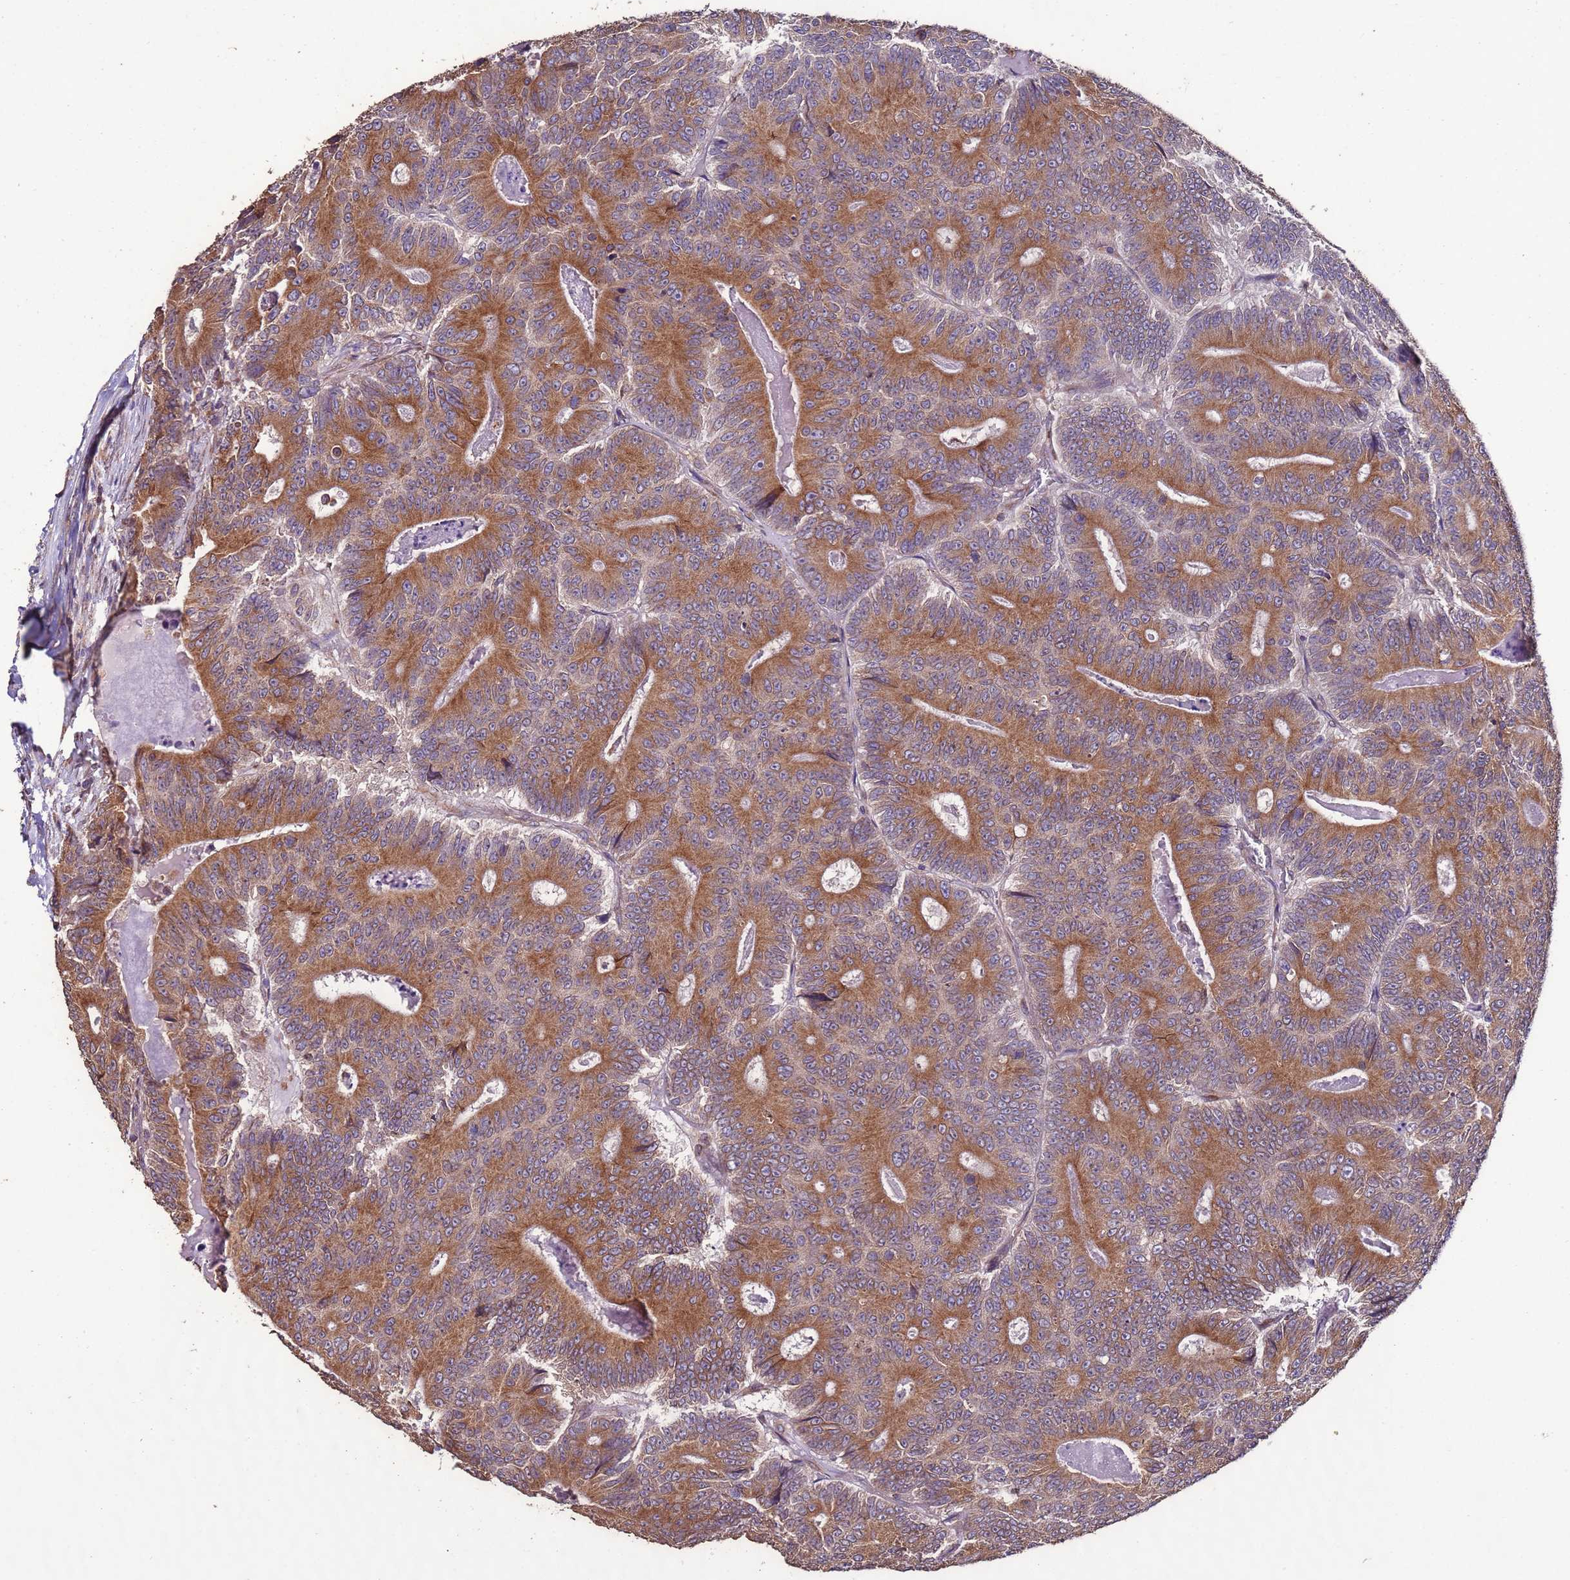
{"staining": {"intensity": "moderate", "quantity": ">75%", "location": "cytoplasmic/membranous"}, "tissue": "colorectal cancer", "cell_type": "Tumor cells", "image_type": "cancer", "snomed": [{"axis": "morphology", "description": "Adenocarcinoma, NOS"}, {"axis": "topography", "description": "Colon"}], "caption": "Immunohistochemistry (IHC) micrograph of neoplastic tissue: colorectal cancer stained using IHC shows medium levels of moderate protein expression localized specifically in the cytoplasmic/membranous of tumor cells, appearing as a cytoplasmic/membranous brown color.", "gene": "SLC41A3", "patient": {"sex": "male", "age": 83}}